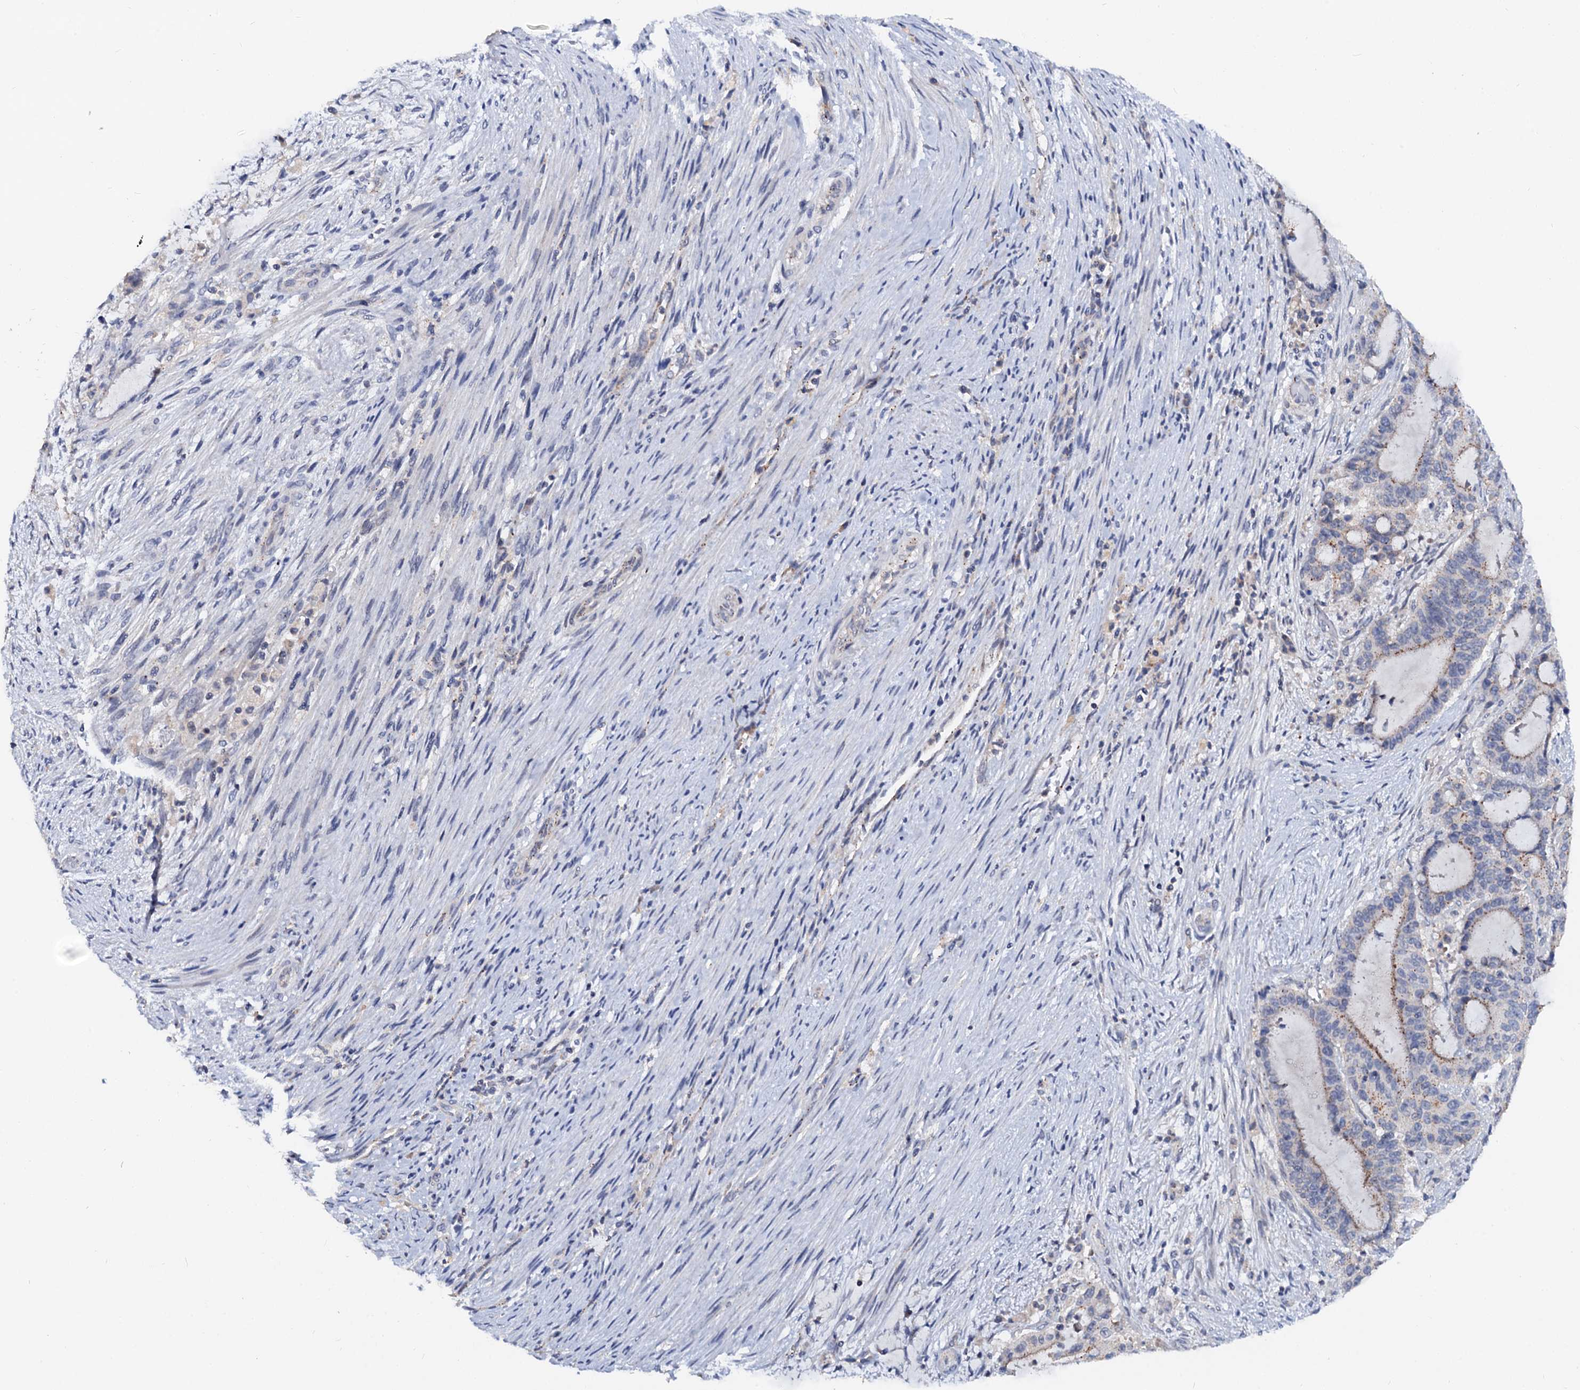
{"staining": {"intensity": "moderate", "quantity": "<25%", "location": "cytoplasmic/membranous"}, "tissue": "liver cancer", "cell_type": "Tumor cells", "image_type": "cancer", "snomed": [{"axis": "morphology", "description": "Normal tissue, NOS"}, {"axis": "morphology", "description": "Cholangiocarcinoma"}, {"axis": "topography", "description": "Liver"}, {"axis": "topography", "description": "Peripheral nerve tissue"}], "caption": "DAB immunohistochemical staining of cholangiocarcinoma (liver) exhibits moderate cytoplasmic/membranous protein positivity in approximately <25% of tumor cells.", "gene": "NALF1", "patient": {"sex": "female", "age": 73}}